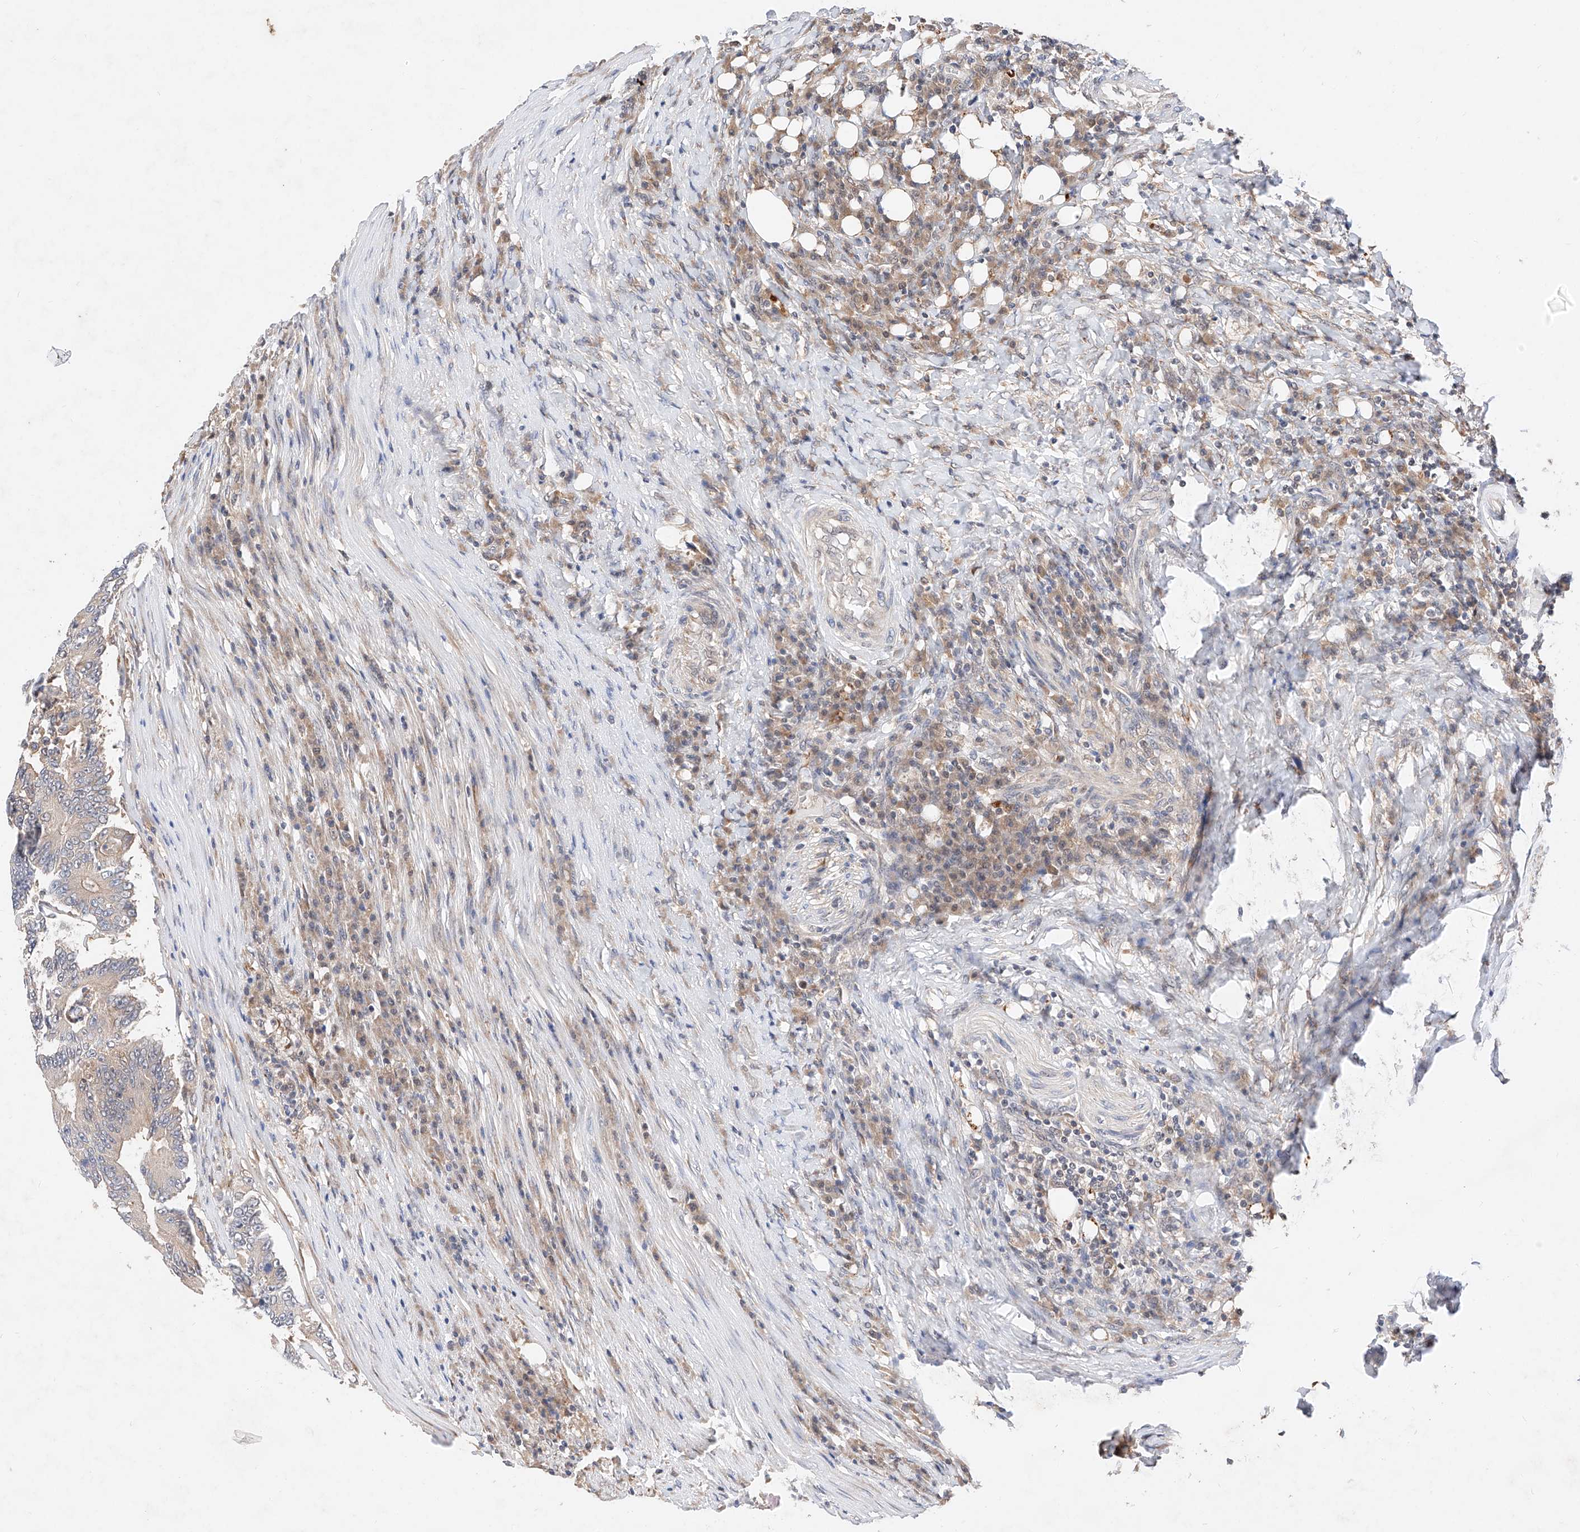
{"staining": {"intensity": "negative", "quantity": "none", "location": "none"}, "tissue": "colorectal cancer", "cell_type": "Tumor cells", "image_type": "cancer", "snomed": [{"axis": "morphology", "description": "Adenocarcinoma, NOS"}, {"axis": "topography", "description": "Colon"}], "caption": "High power microscopy micrograph of an immunohistochemistry micrograph of colorectal adenocarcinoma, revealing no significant positivity in tumor cells.", "gene": "ZSCAN4", "patient": {"sex": "male", "age": 83}}